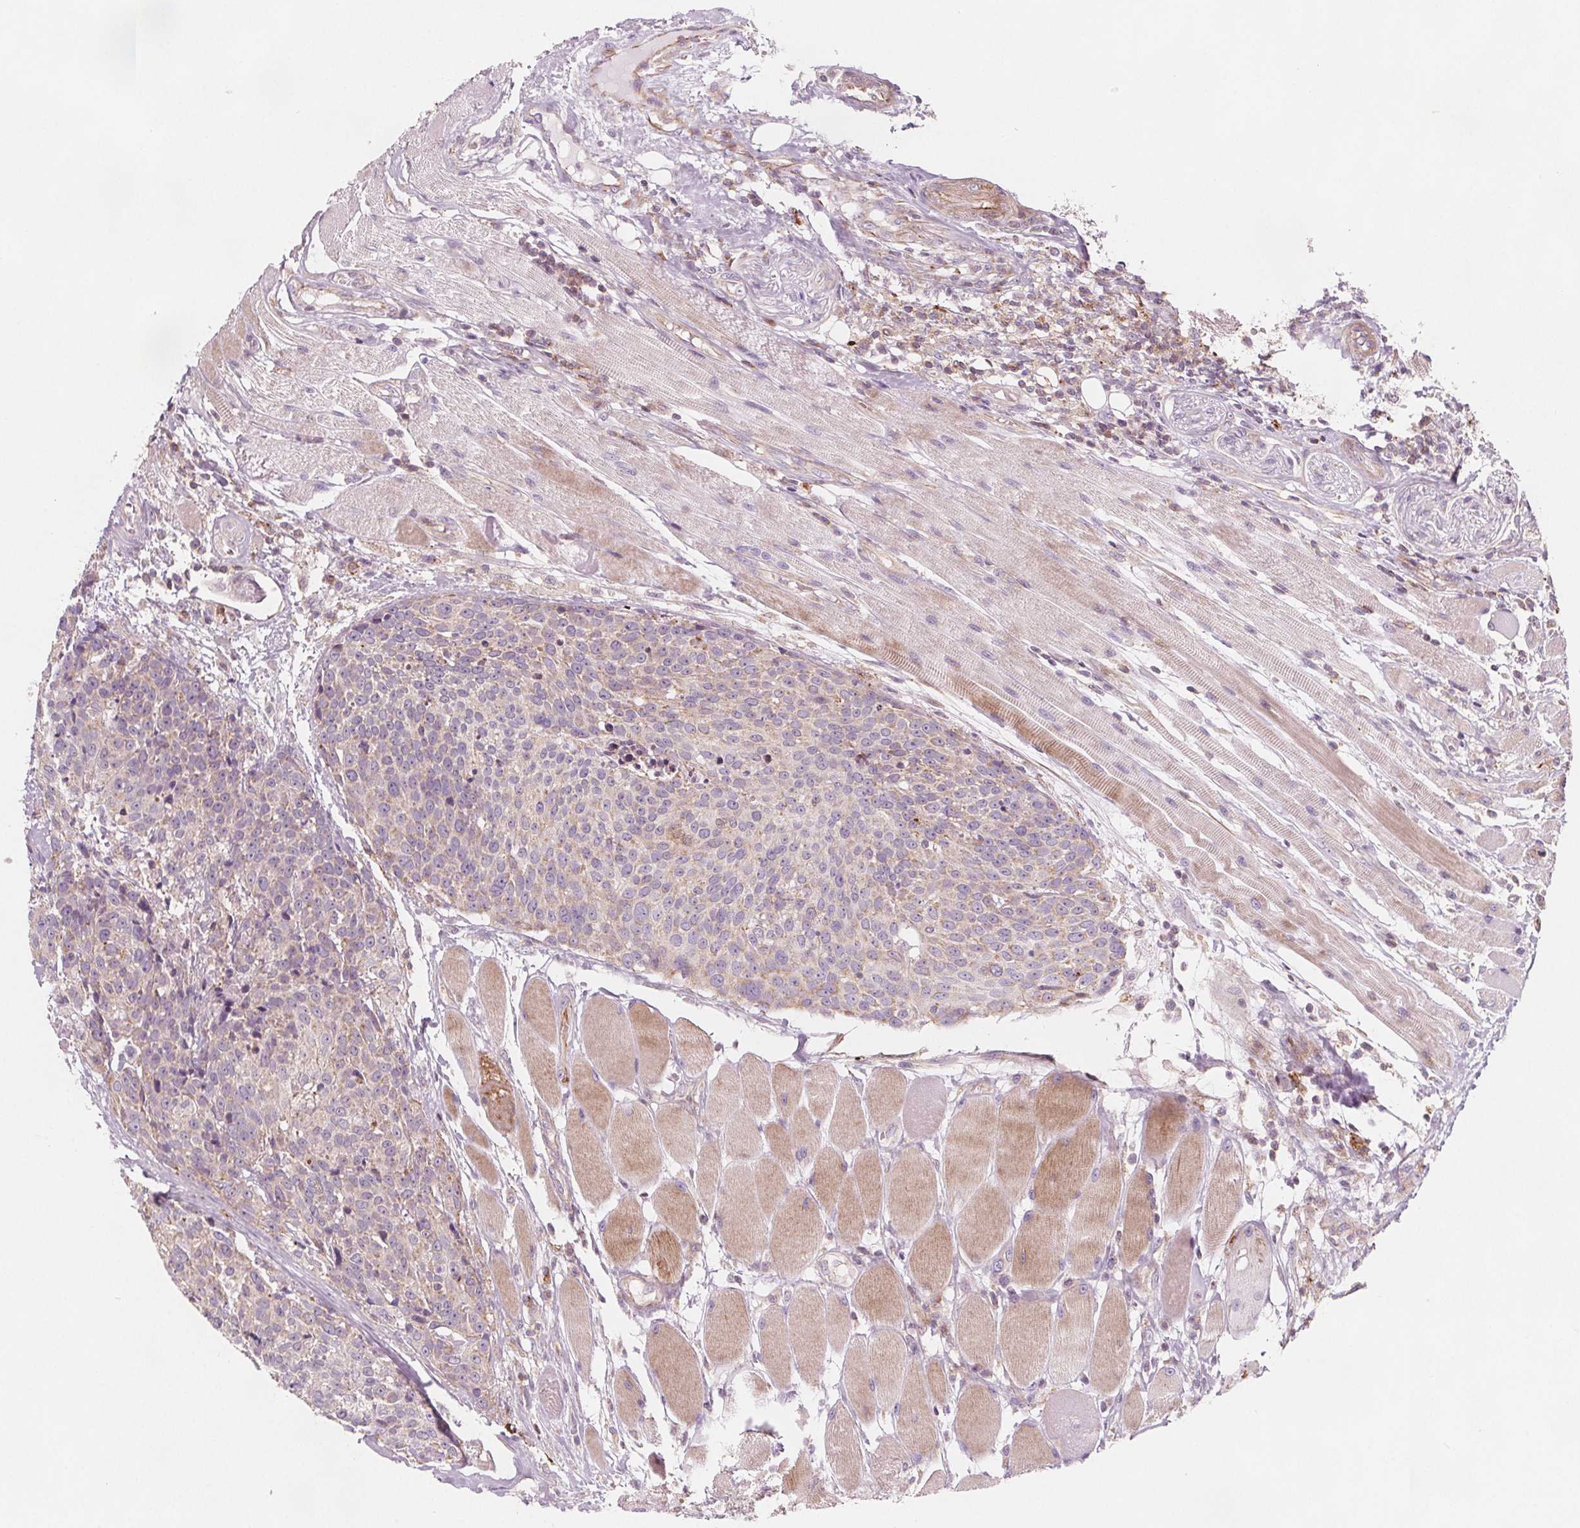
{"staining": {"intensity": "weak", "quantity": "<25%", "location": "cytoplasmic/membranous"}, "tissue": "head and neck cancer", "cell_type": "Tumor cells", "image_type": "cancer", "snomed": [{"axis": "morphology", "description": "Squamous cell carcinoma, NOS"}, {"axis": "topography", "description": "Oral tissue"}, {"axis": "topography", "description": "Head-Neck"}], "caption": "Immunohistochemistry photomicrograph of neoplastic tissue: head and neck cancer (squamous cell carcinoma) stained with DAB (3,3'-diaminobenzidine) demonstrates no significant protein staining in tumor cells.", "gene": "ADAM33", "patient": {"sex": "male", "age": 64}}